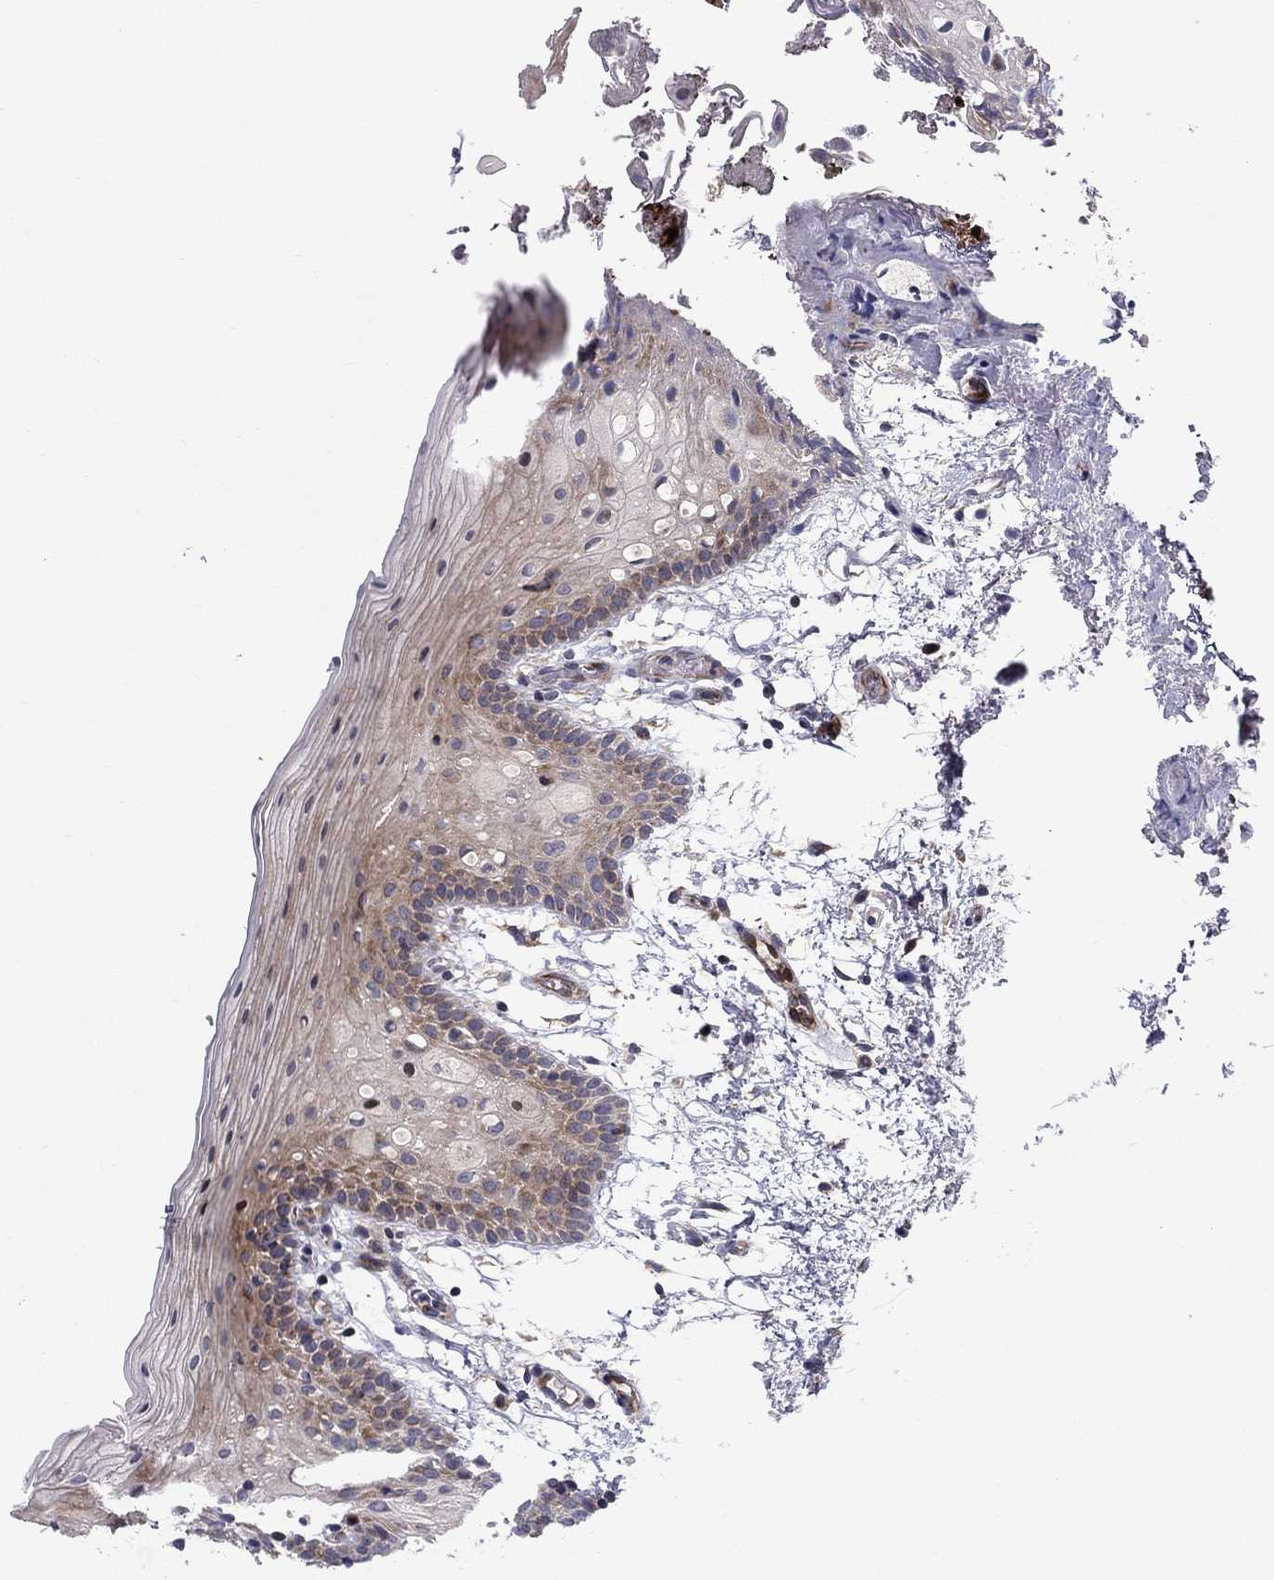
{"staining": {"intensity": "moderate", "quantity": "<25%", "location": "cytoplasmic/membranous"}, "tissue": "oral mucosa", "cell_type": "Squamous epithelial cells", "image_type": "normal", "snomed": [{"axis": "morphology", "description": "Normal tissue, NOS"}, {"axis": "topography", "description": "Oral tissue"}, {"axis": "topography", "description": "Tounge, NOS"}], "caption": "Unremarkable oral mucosa displays moderate cytoplasmic/membranous expression in approximately <25% of squamous epithelial cells.", "gene": "MIOS", "patient": {"sex": "female", "age": 83}}